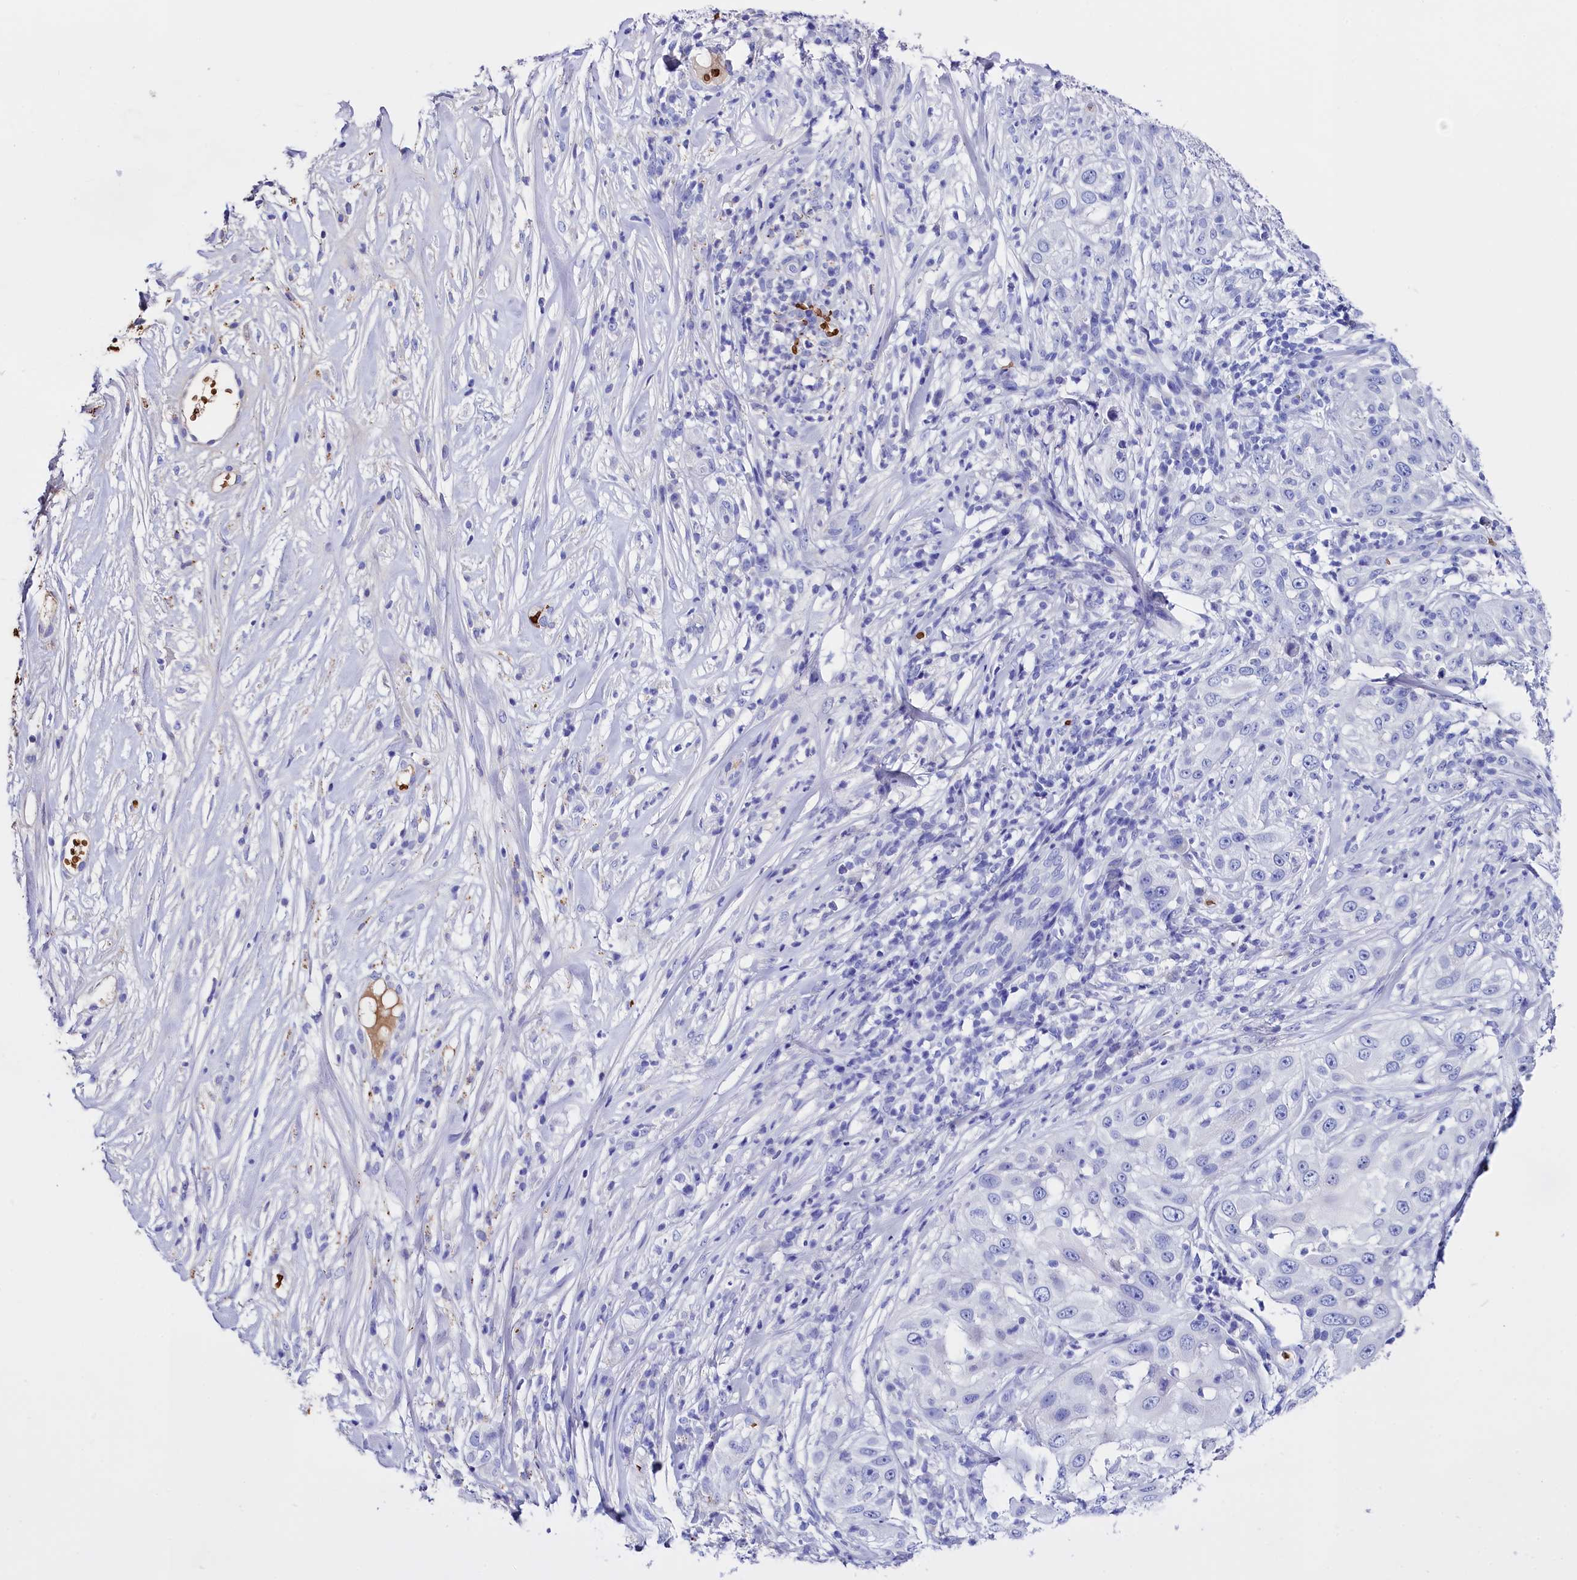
{"staining": {"intensity": "negative", "quantity": "none", "location": "none"}, "tissue": "skin cancer", "cell_type": "Tumor cells", "image_type": "cancer", "snomed": [{"axis": "morphology", "description": "Squamous cell carcinoma, NOS"}, {"axis": "topography", "description": "Skin"}], "caption": "Tumor cells show no significant staining in skin cancer (squamous cell carcinoma).", "gene": "RPUSD3", "patient": {"sex": "female", "age": 44}}